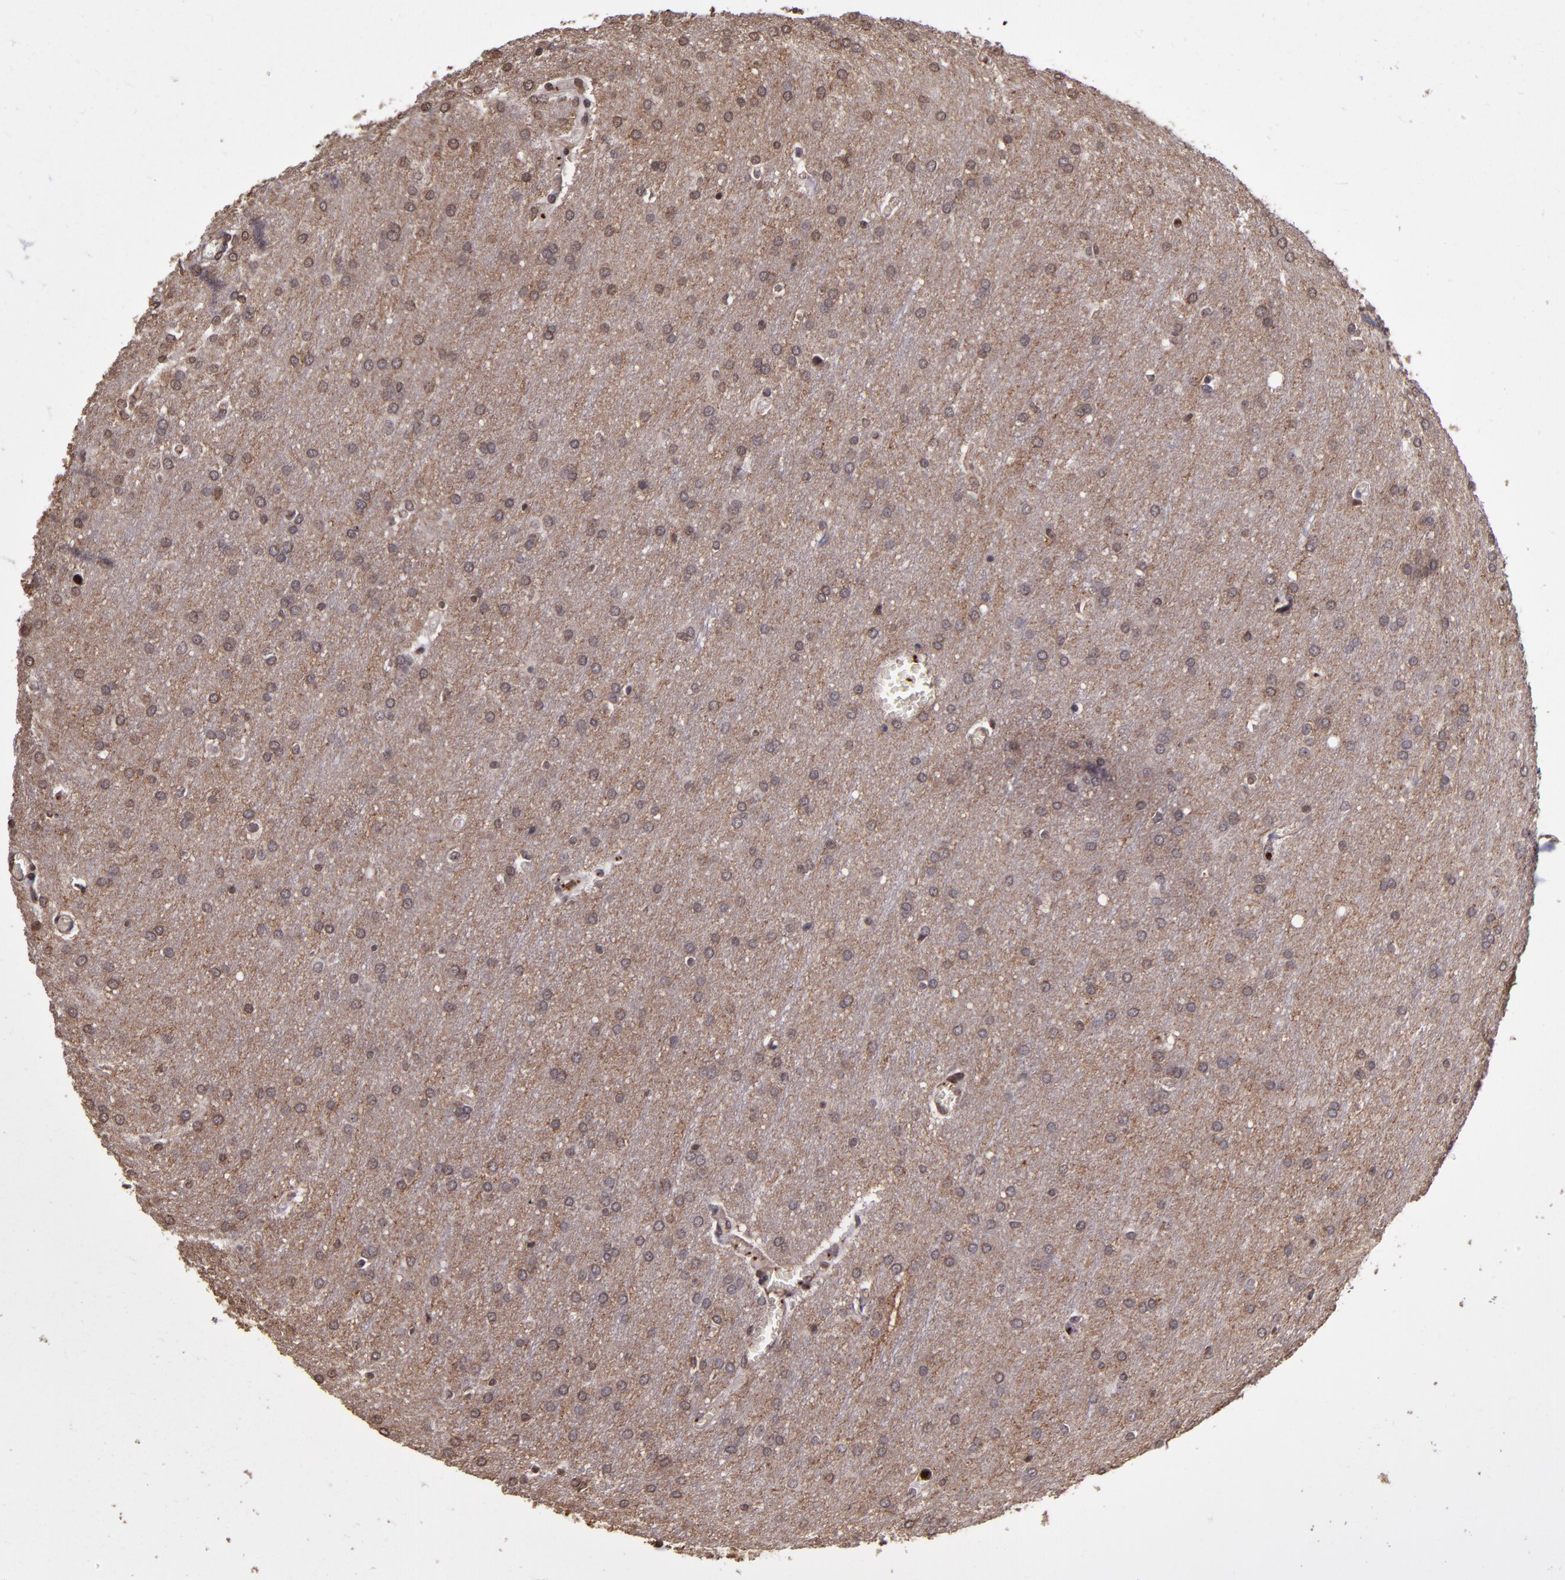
{"staining": {"intensity": "weak", "quantity": "25%-75%", "location": "cytoplasmic/membranous"}, "tissue": "glioma", "cell_type": "Tumor cells", "image_type": "cancer", "snomed": [{"axis": "morphology", "description": "Glioma, malignant, Low grade"}, {"axis": "topography", "description": "Brain"}], "caption": "Human low-grade glioma (malignant) stained for a protein (brown) displays weak cytoplasmic/membranous positive positivity in approximately 25%-75% of tumor cells.", "gene": "SLC2A3", "patient": {"sex": "female", "age": 32}}